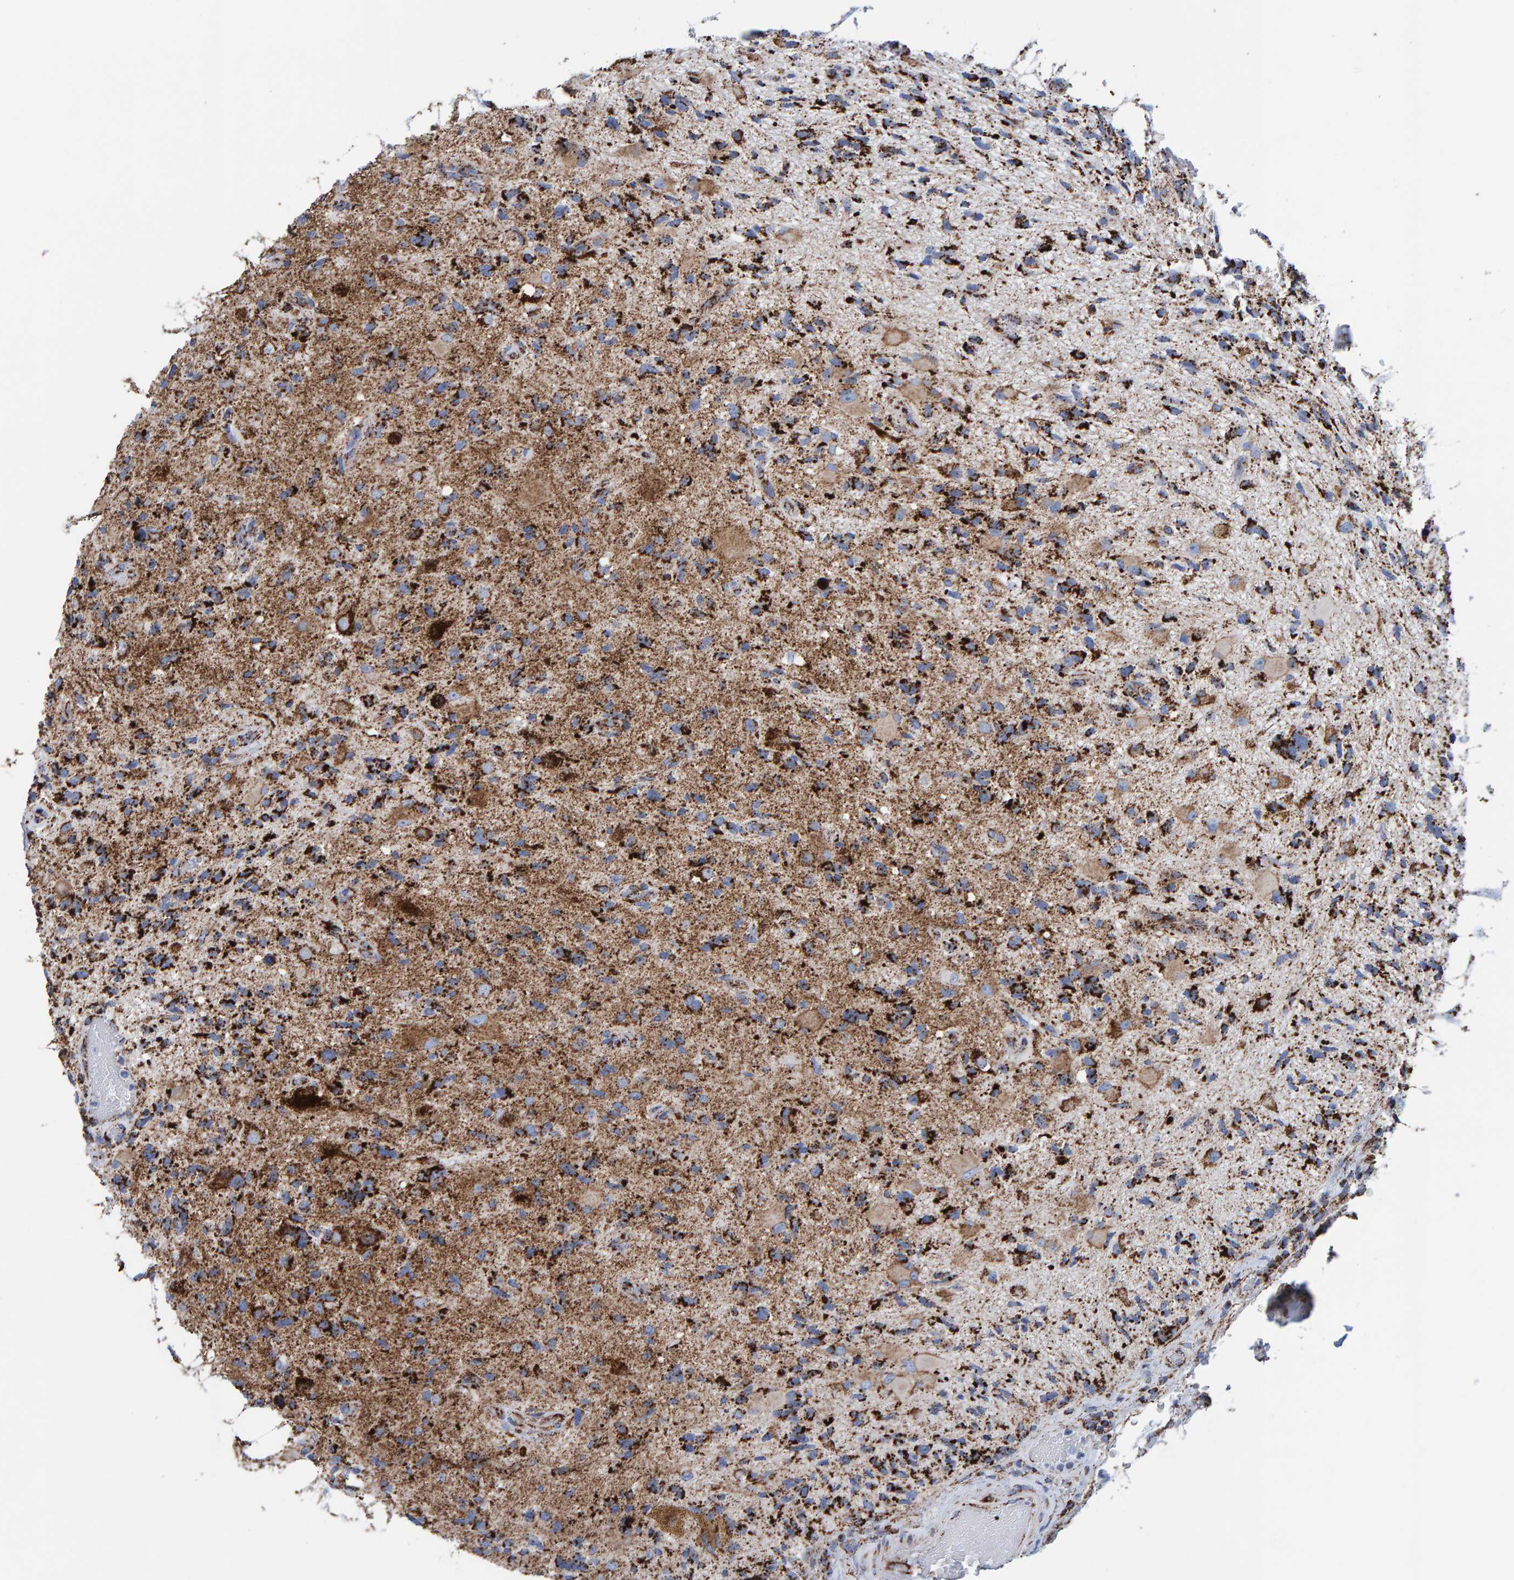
{"staining": {"intensity": "strong", "quantity": ">75%", "location": "cytoplasmic/membranous"}, "tissue": "glioma", "cell_type": "Tumor cells", "image_type": "cancer", "snomed": [{"axis": "morphology", "description": "Glioma, malignant, High grade"}, {"axis": "topography", "description": "Brain"}], "caption": "Malignant glioma (high-grade) tissue exhibits strong cytoplasmic/membranous expression in approximately >75% of tumor cells, visualized by immunohistochemistry.", "gene": "ENSG00000262660", "patient": {"sex": "male", "age": 33}}